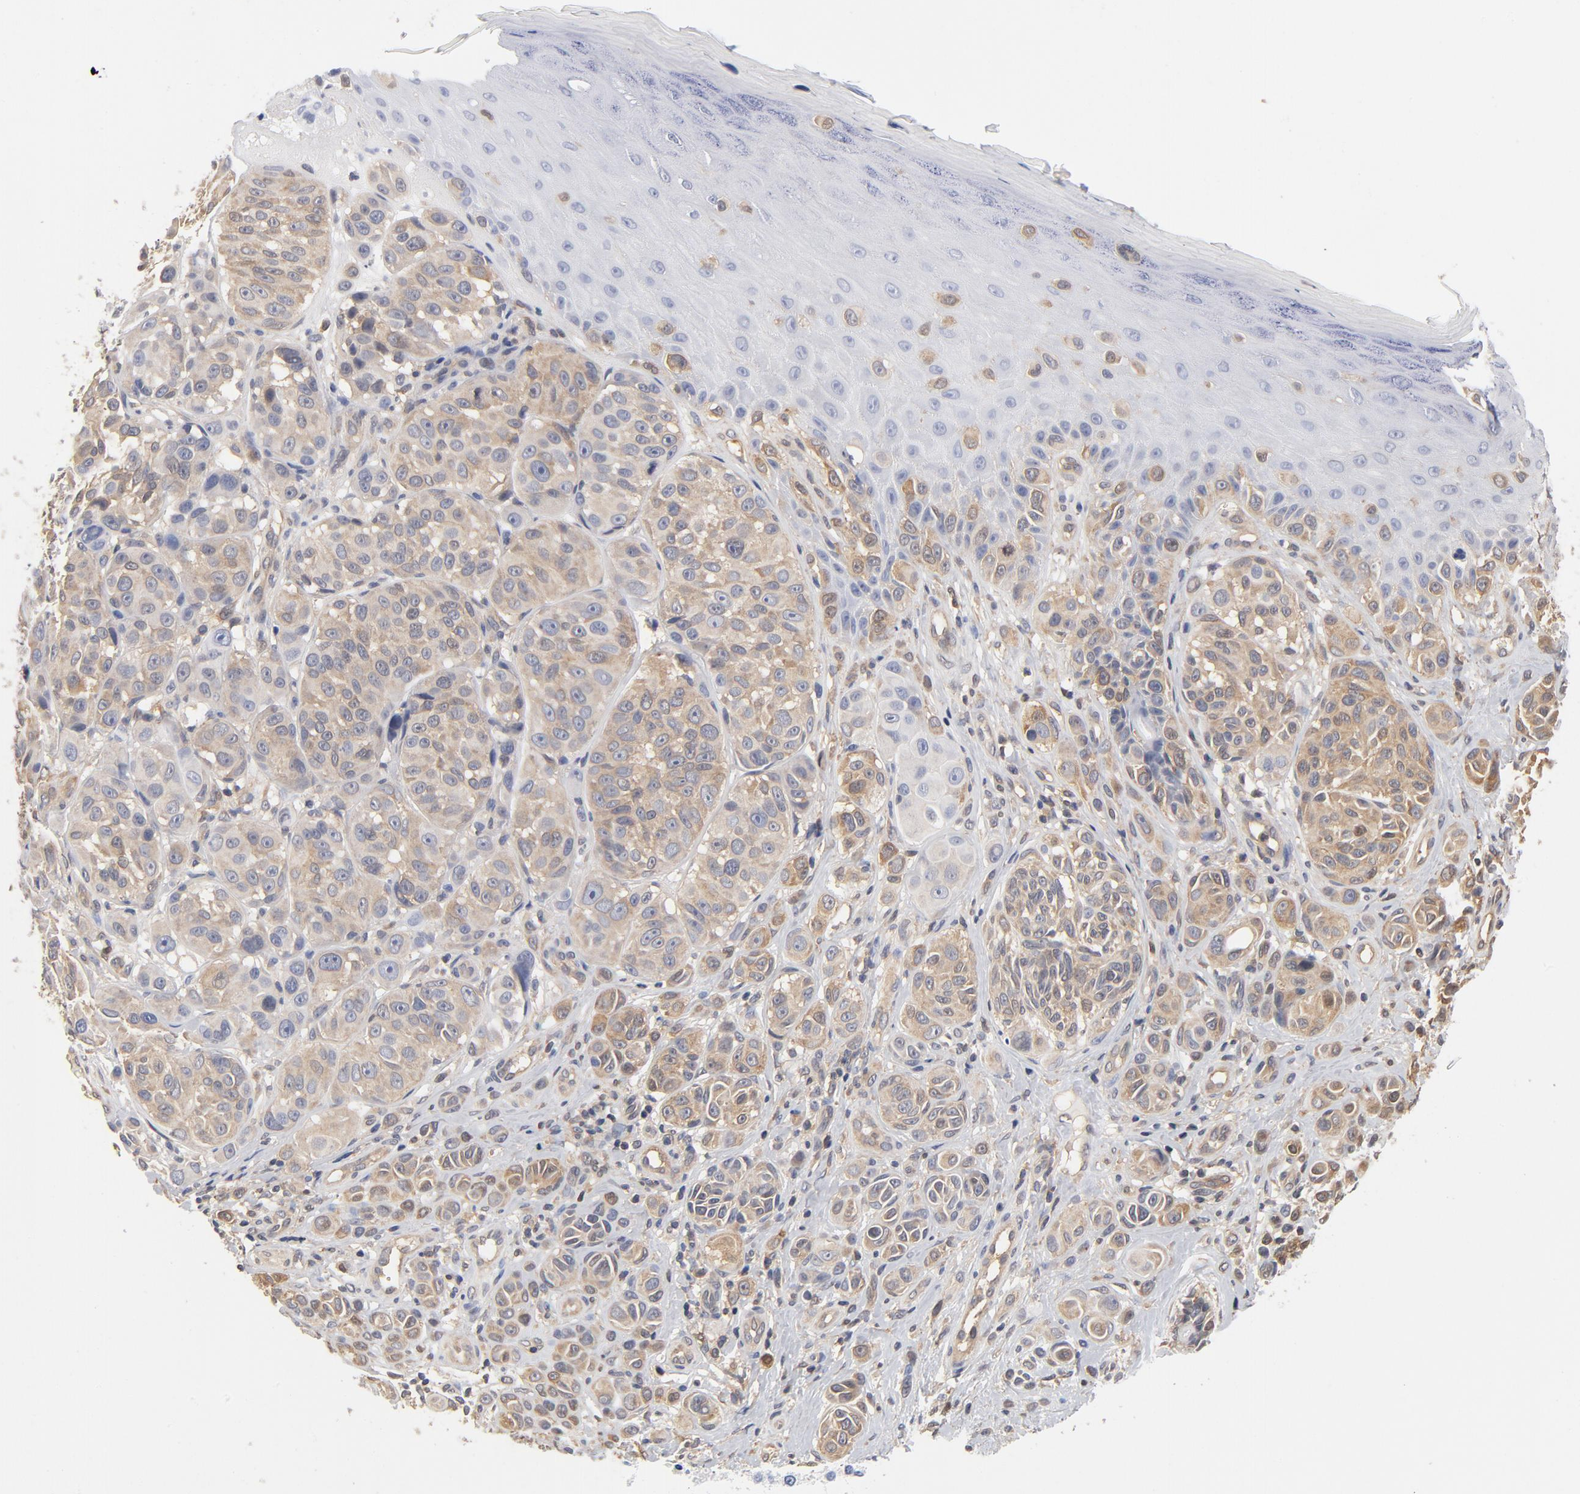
{"staining": {"intensity": "negative", "quantity": "none", "location": "none"}, "tissue": "melanoma", "cell_type": "Tumor cells", "image_type": "cancer", "snomed": [{"axis": "morphology", "description": "Malignant melanoma, NOS"}, {"axis": "topography", "description": "Skin"}], "caption": "The immunohistochemistry photomicrograph has no significant expression in tumor cells of melanoma tissue.", "gene": "ASMTL", "patient": {"sex": "male", "age": 57}}